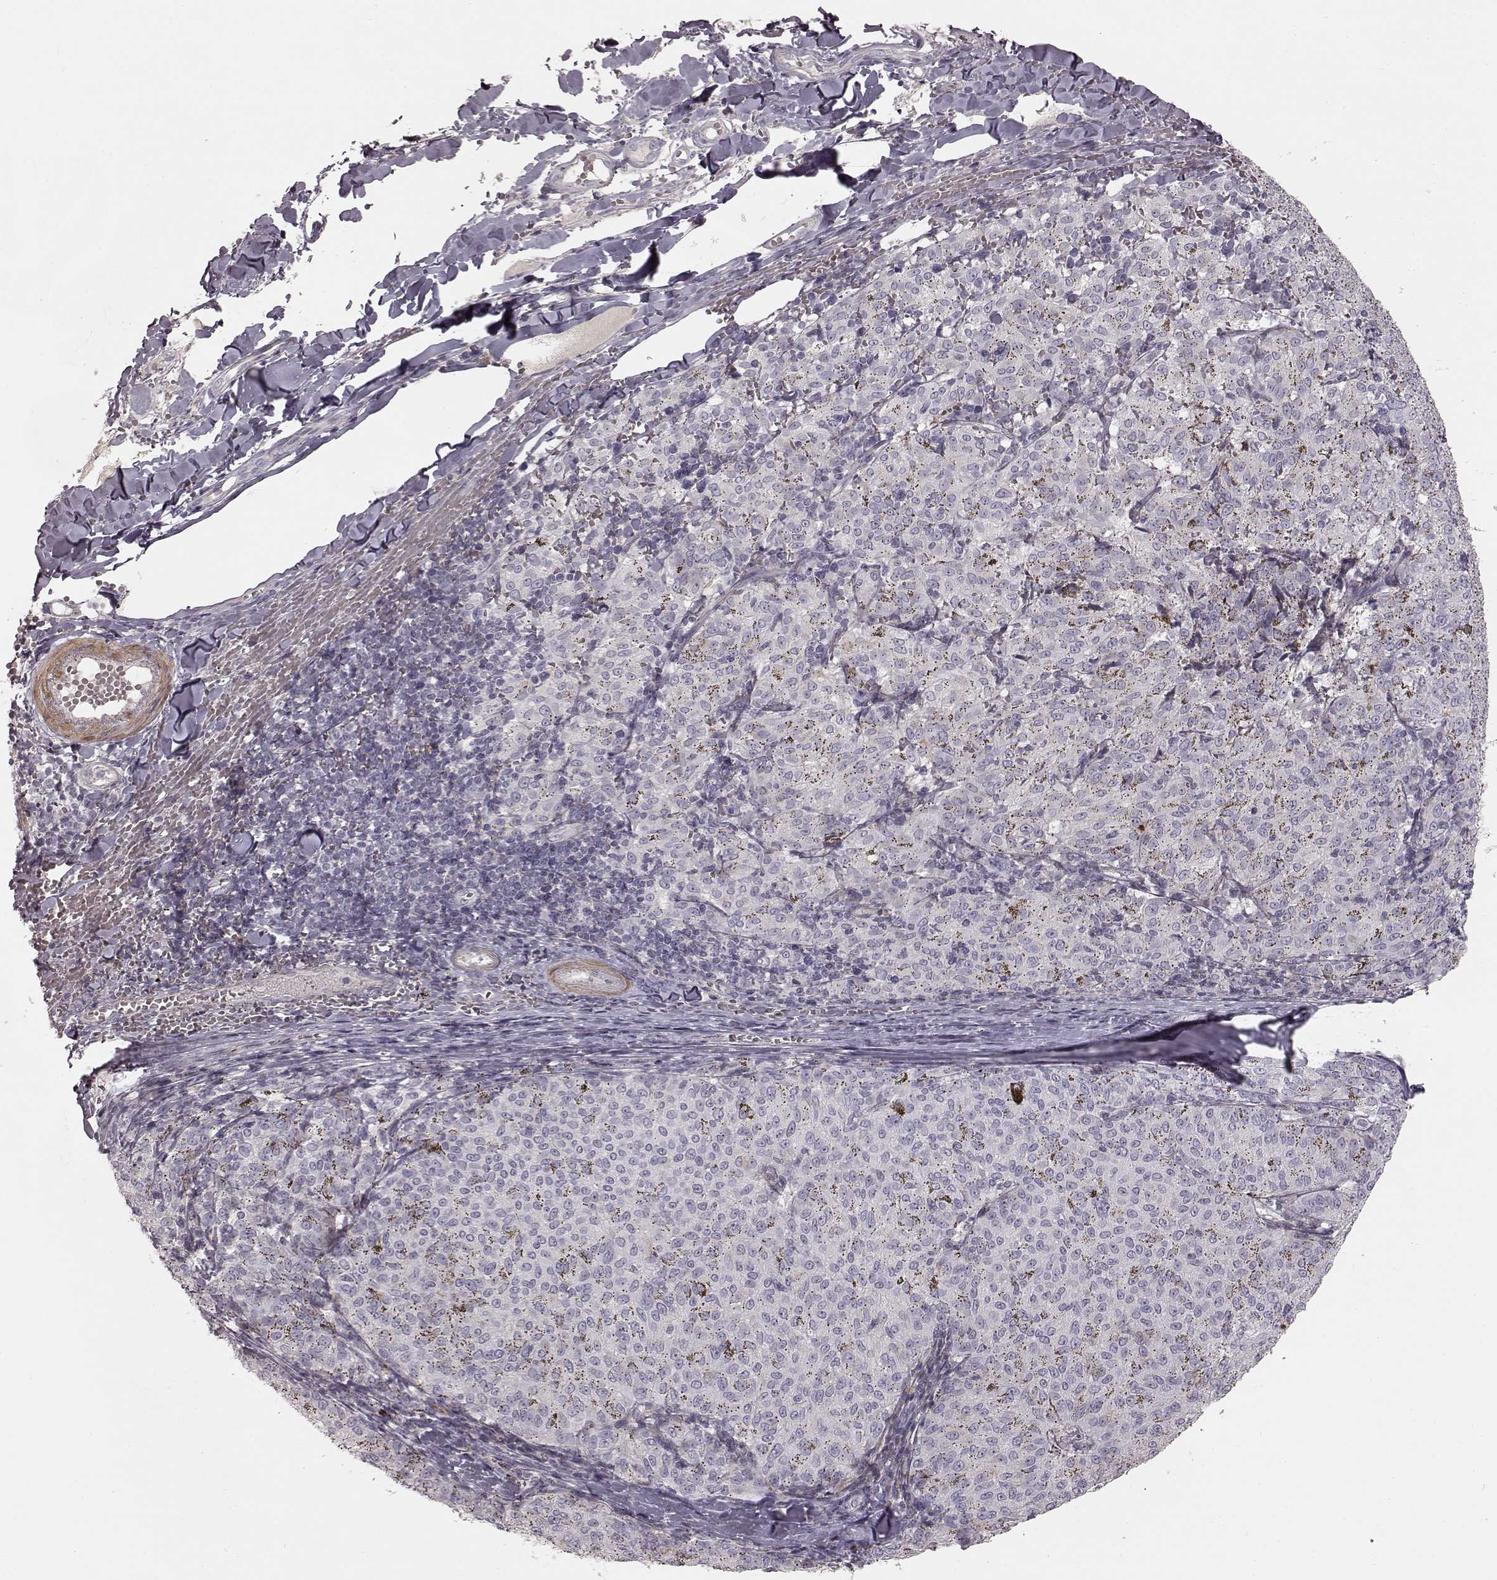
{"staining": {"intensity": "negative", "quantity": "none", "location": "none"}, "tissue": "melanoma", "cell_type": "Tumor cells", "image_type": "cancer", "snomed": [{"axis": "morphology", "description": "Malignant melanoma, NOS"}, {"axis": "topography", "description": "Skin"}], "caption": "IHC image of melanoma stained for a protein (brown), which demonstrates no expression in tumor cells.", "gene": "PRLHR", "patient": {"sex": "female", "age": 72}}